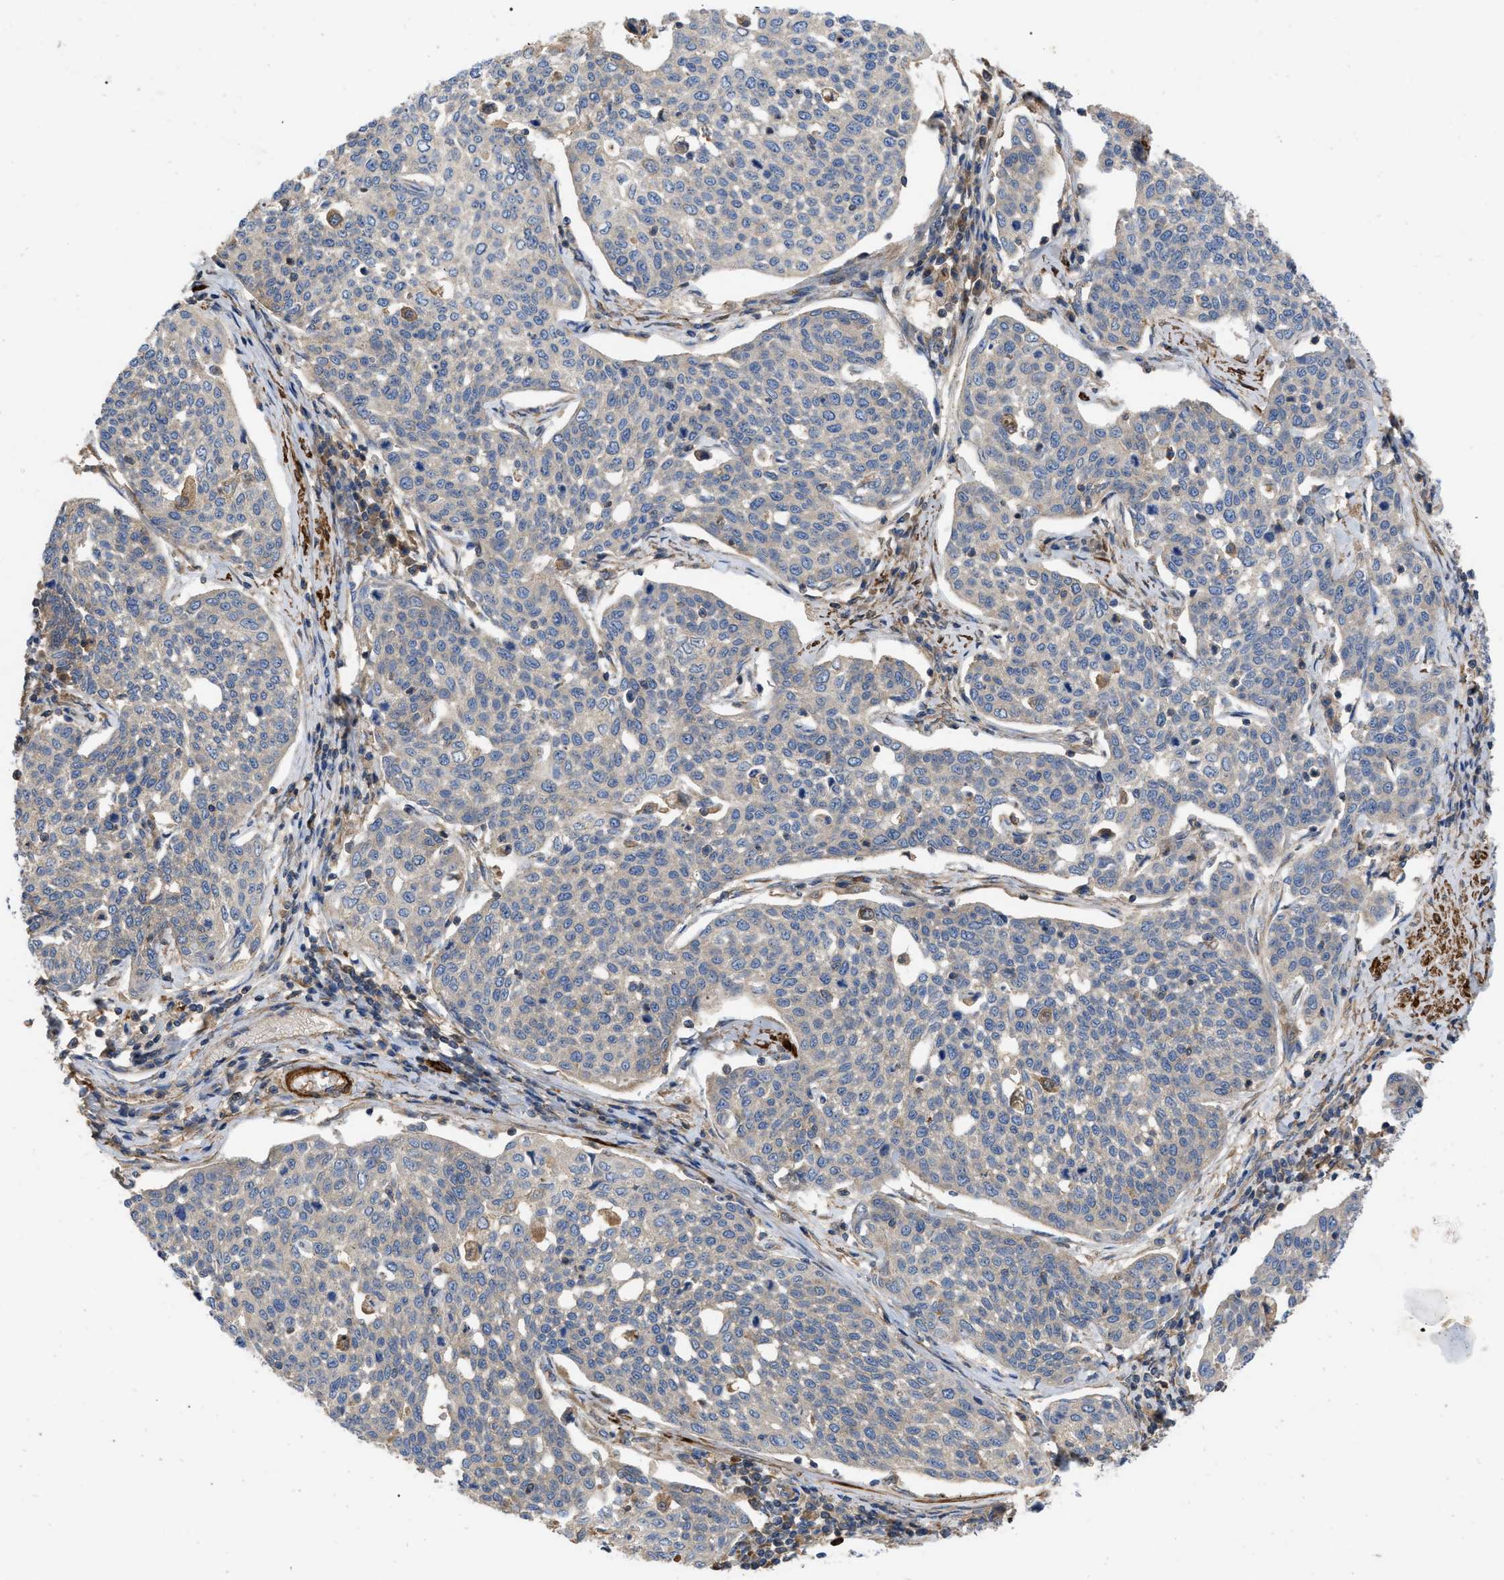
{"staining": {"intensity": "negative", "quantity": "none", "location": "none"}, "tissue": "cervical cancer", "cell_type": "Tumor cells", "image_type": "cancer", "snomed": [{"axis": "morphology", "description": "Squamous cell carcinoma, NOS"}, {"axis": "topography", "description": "Cervix"}], "caption": "Immunohistochemical staining of cervical cancer (squamous cell carcinoma) displays no significant staining in tumor cells. (DAB immunohistochemistry visualized using brightfield microscopy, high magnification).", "gene": "RABEP1", "patient": {"sex": "female", "age": 34}}